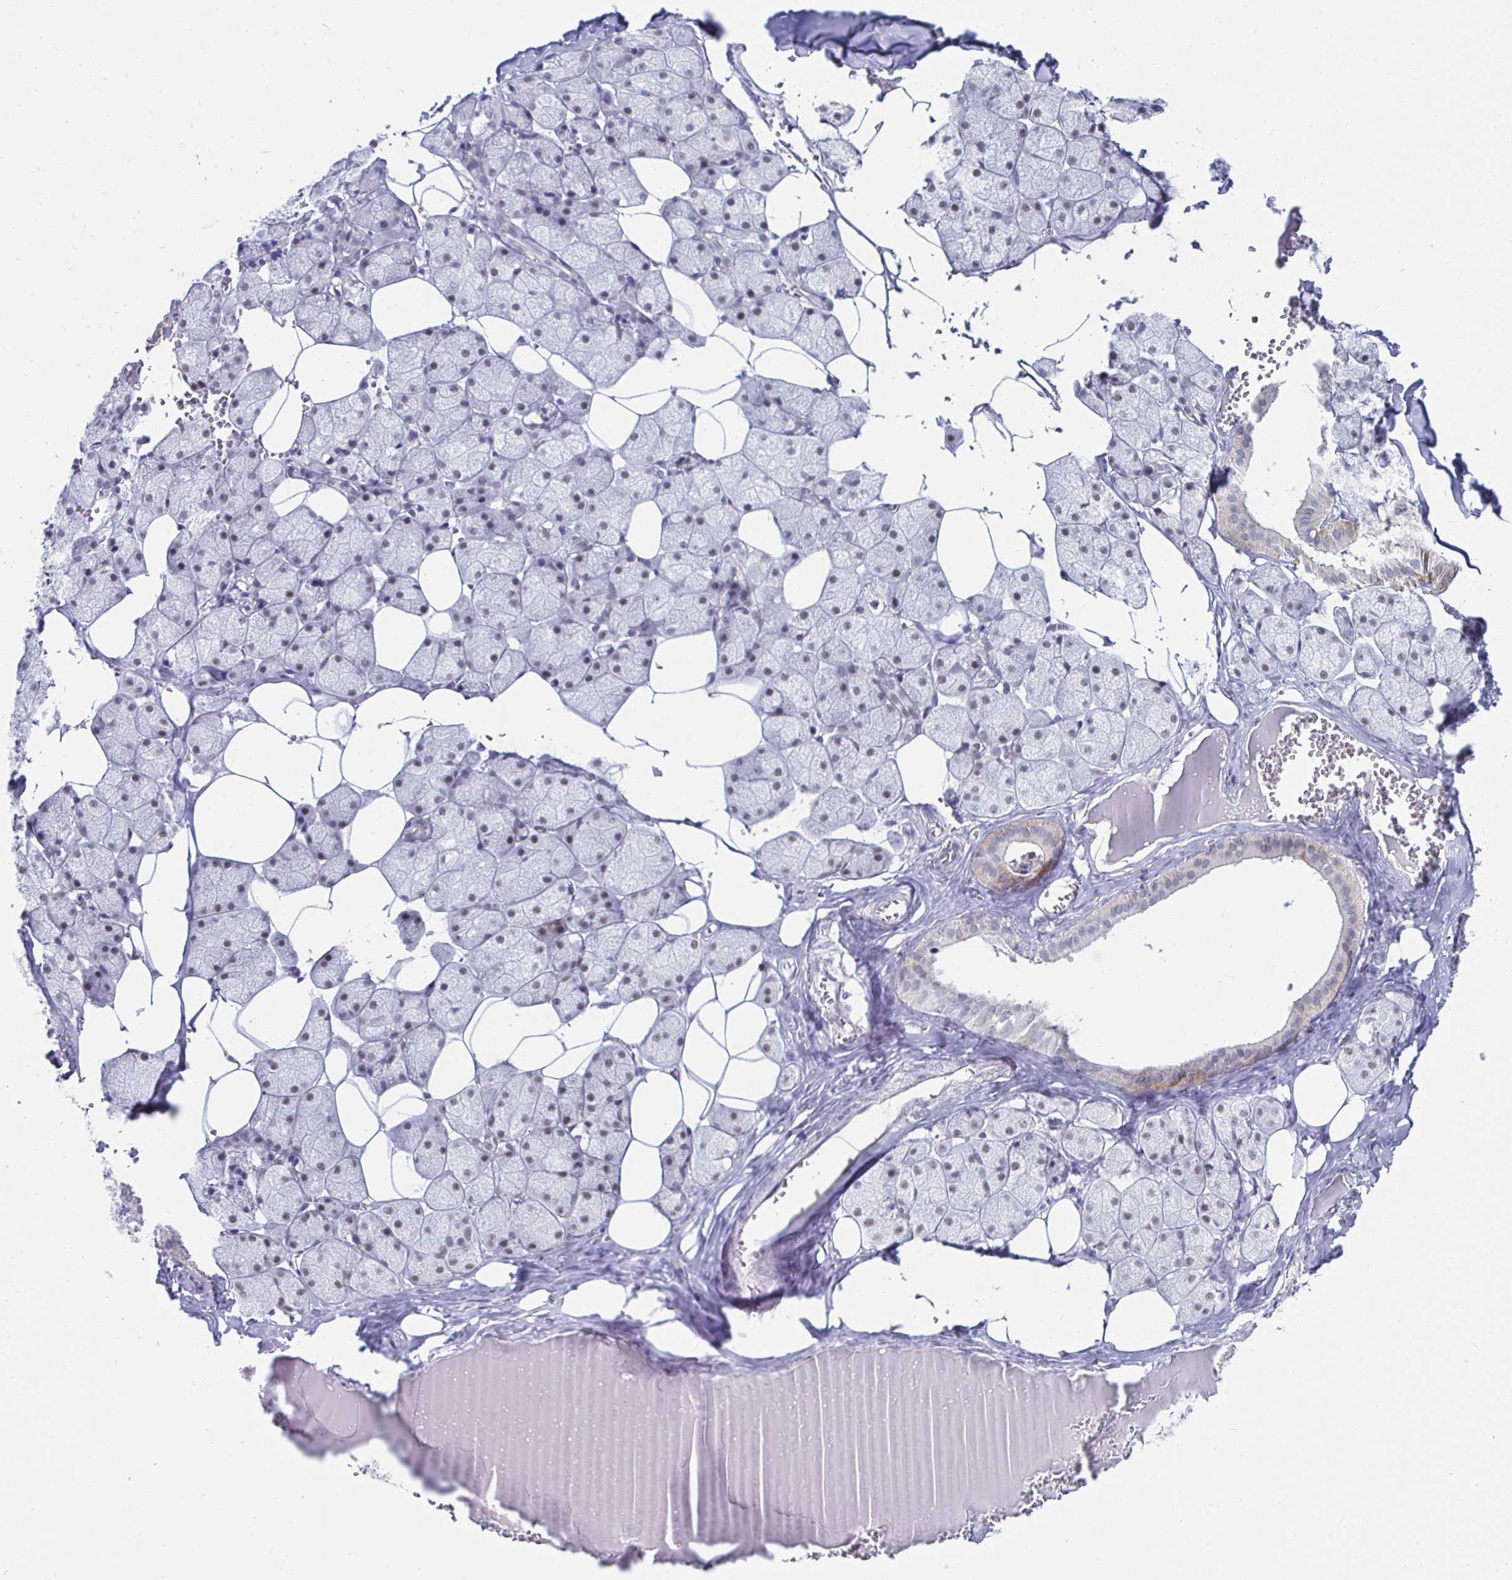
{"staining": {"intensity": "weak", "quantity": "<25%", "location": "cytoplasmic/membranous"}, "tissue": "salivary gland", "cell_type": "Glandular cells", "image_type": "normal", "snomed": [{"axis": "morphology", "description": "Normal tissue, NOS"}, {"axis": "topography", "description": "Salivary gland"}, {"axis": "topography", "description": "Peripheral nerve tissue"}], "caption": "Micrograph shows no protein expression in glandular cells of benign salivary gland.", "gene": "NOCT", "patient": {"sex": "male", "age": 38}}